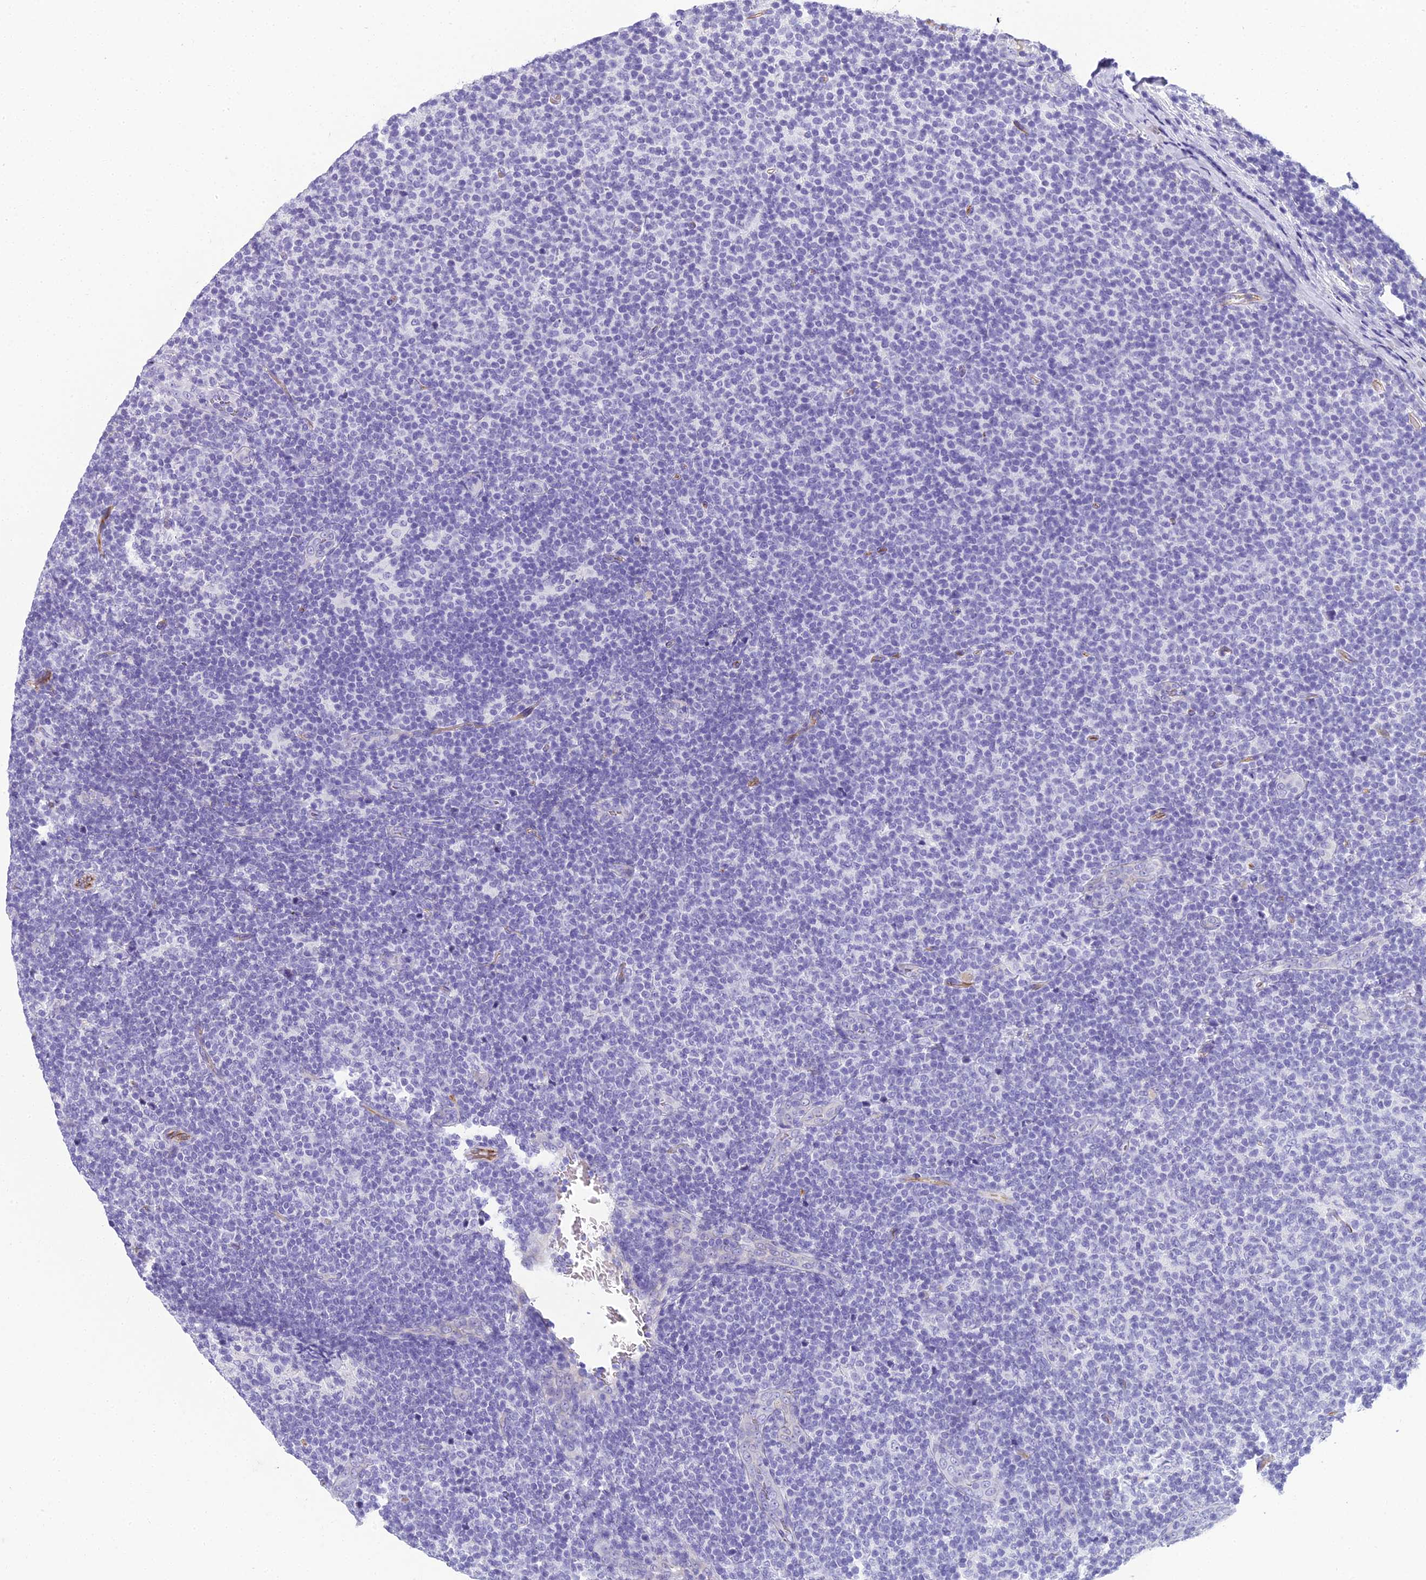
{"staining": {"intensity": "negative", "quantity": "none", "location": "none"}, "tissue": "lymphoma", "cell_type": "Tumor cells", "image_type": "cancer", "snomed": [{"axis": "morphology", "description": "Malignant lymphoma, non-Hodgkin's type, Low grade"}, {"axis": "topography", "description": "Lymph node"}], "caption": "A high-resolution histopathology image shows IHC staining of lymphoma, which exhibits no significant expression in tumor cells.", "gene": "NINJ1", "patient": {"sex": "male", "age": 66}}